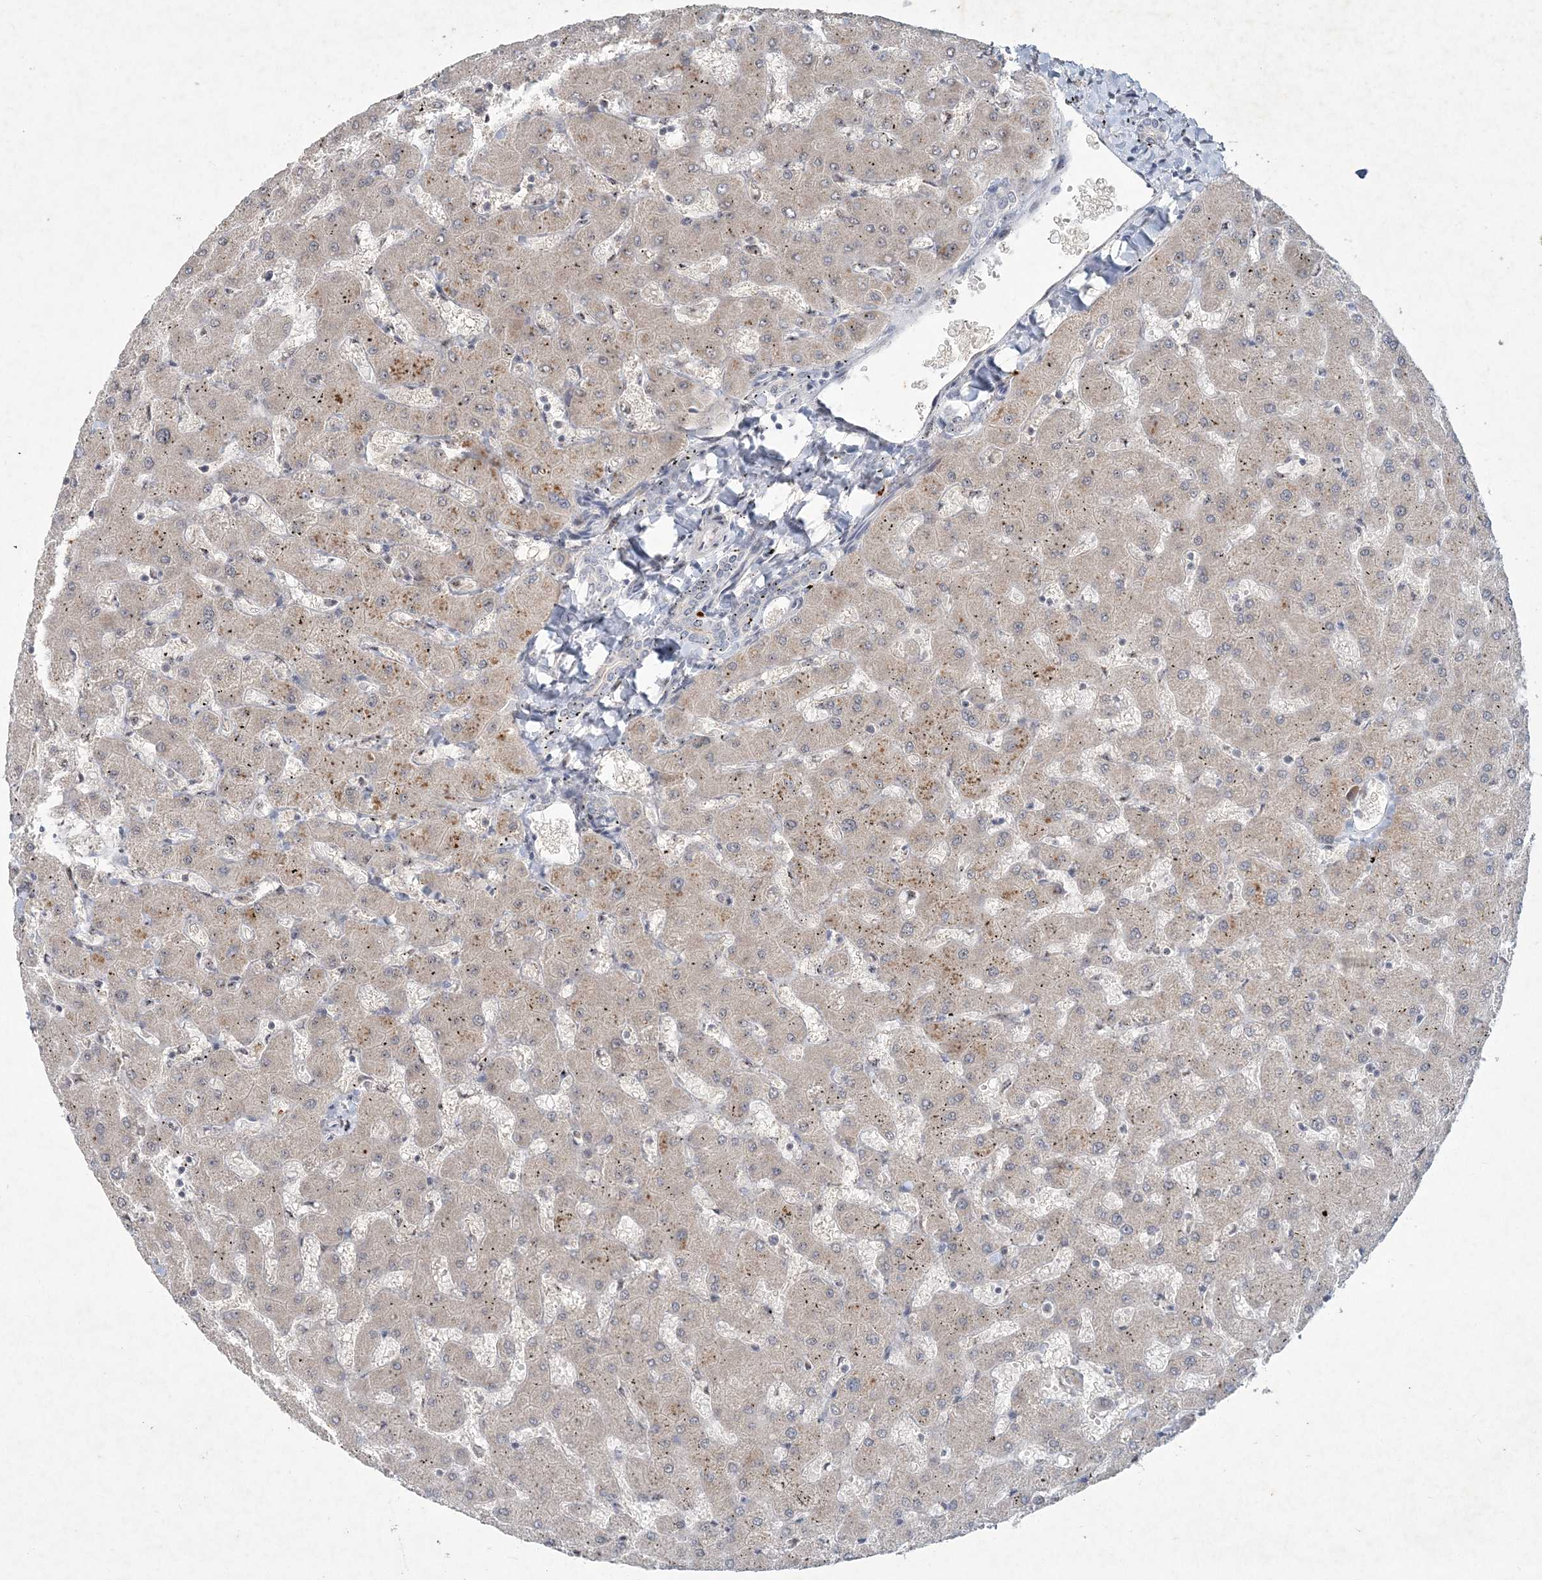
{"staining": {"intensity": "negative", "quantity": "none", "location": "none"}, "tissue": "liver", "cell_type": "Cholangiocytes", "image_type": "normal", "snomed": [{"axis": "morphology", "description": "Normal tissue, NOS"}, {"axis": "topography", "description": "Liver"}], "caption": "Immunohistochemistry photomicrograph of unremarkable liver: human liver stained with DAB demonstrates no significant protein staining in cholangiocytes. The staining was performed using DAB (3,3'-diaminobenzidine) to visualize the protein expression in brown, while the nuclei were stained in blue with hematoxylin (Magnification: 20x).", "gene": "GIN1", "patient": {"sex": "female", "age": 63}}